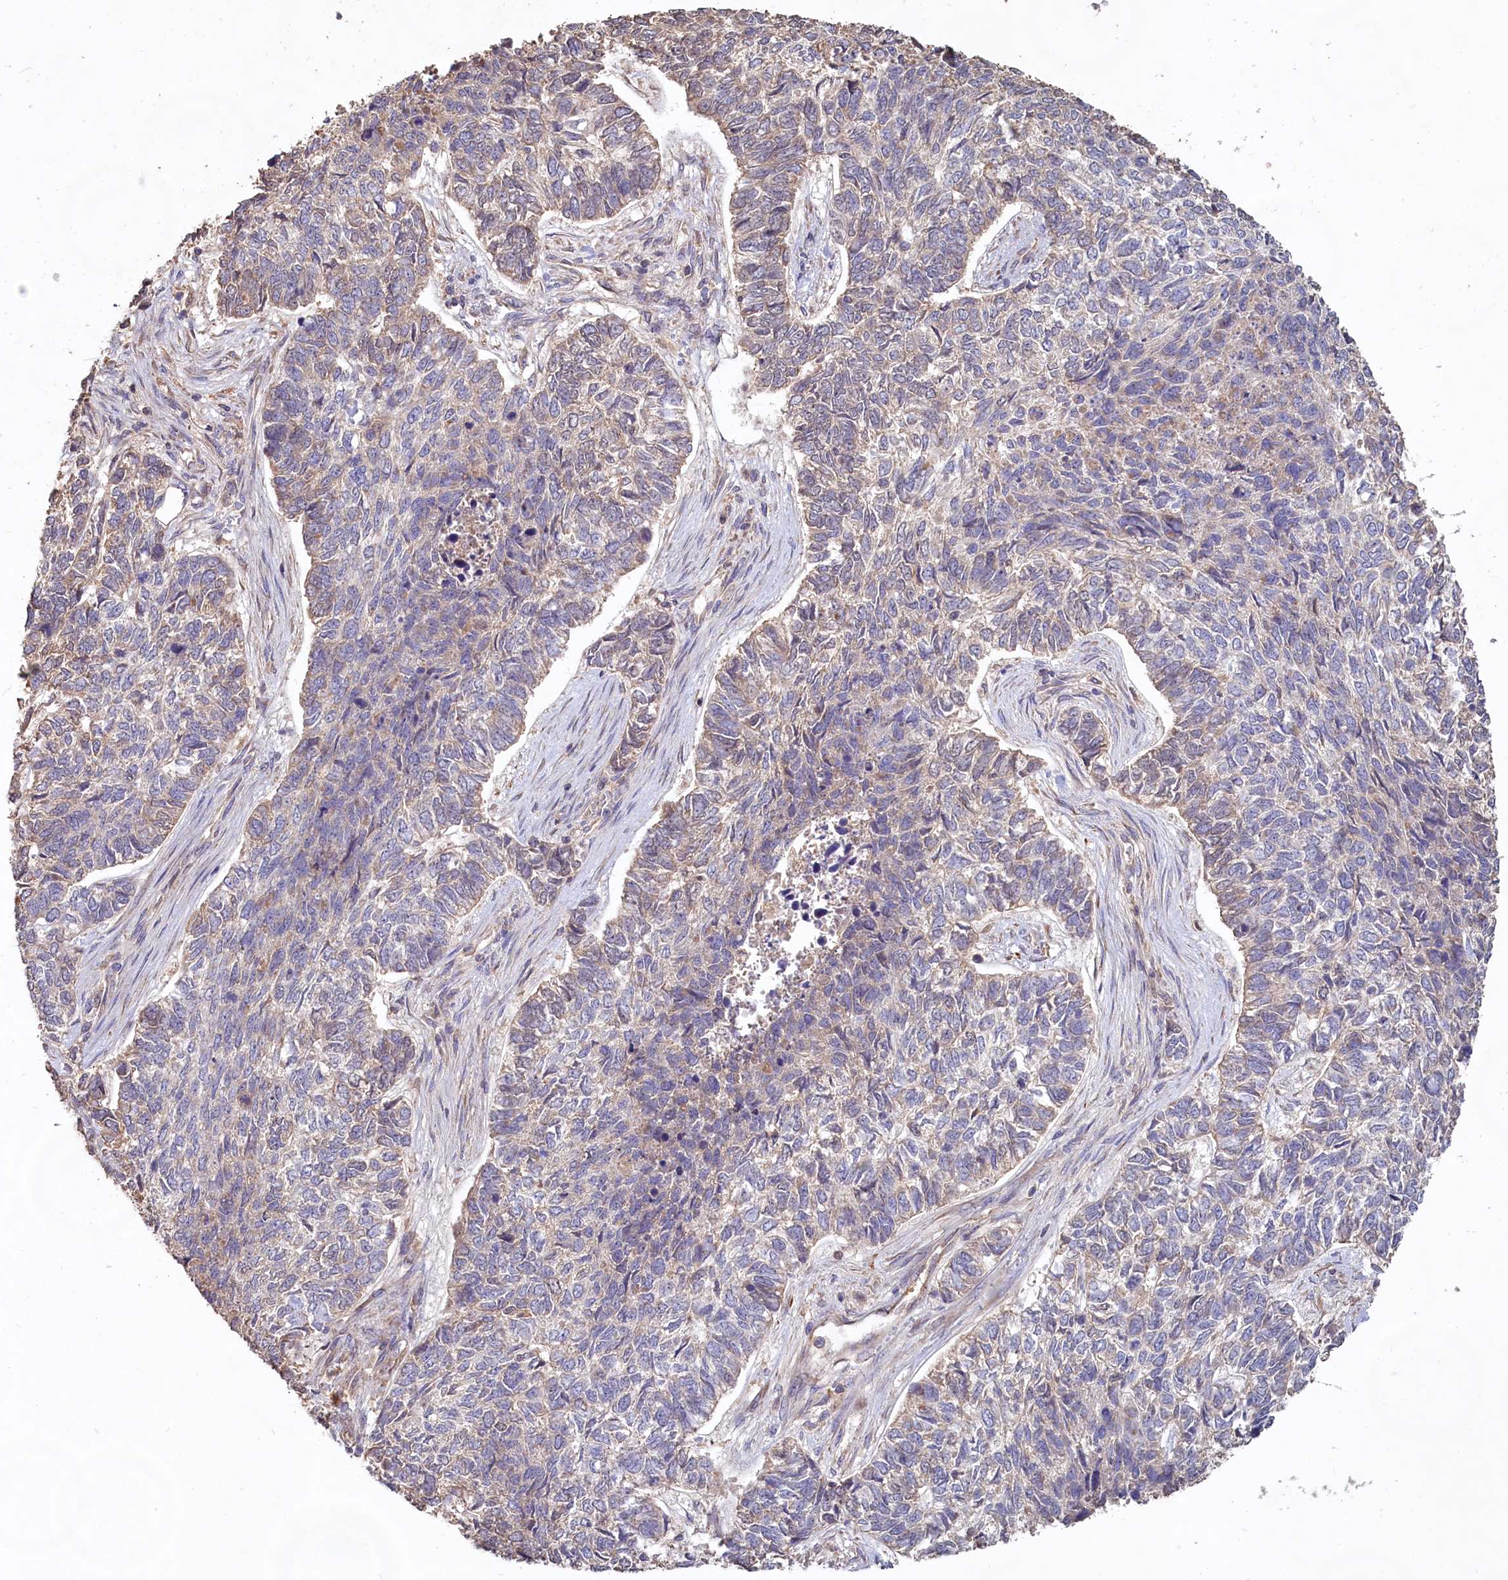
{"staining": {"intensity": "negative", "quantity": "none", "location": "none"}, "tissue": "skin cancer", "cell_type": "Tumor cells", "image_type": "cancer", "snomed": [{"axis": "morphology", "description": "Basal cell carcinoma"}, {"axis": "topography", "description": "Skin"}], "caption": "A histopathology image of skin cancer (basal cell carcinoma) stained for a protein reveals no brown staining in tumor cells. (Immunohistochemistry, brightfield microscopy, high magnification).", "gene": "FUNDC1", "patient": {"sex": "female", "age": 65}}